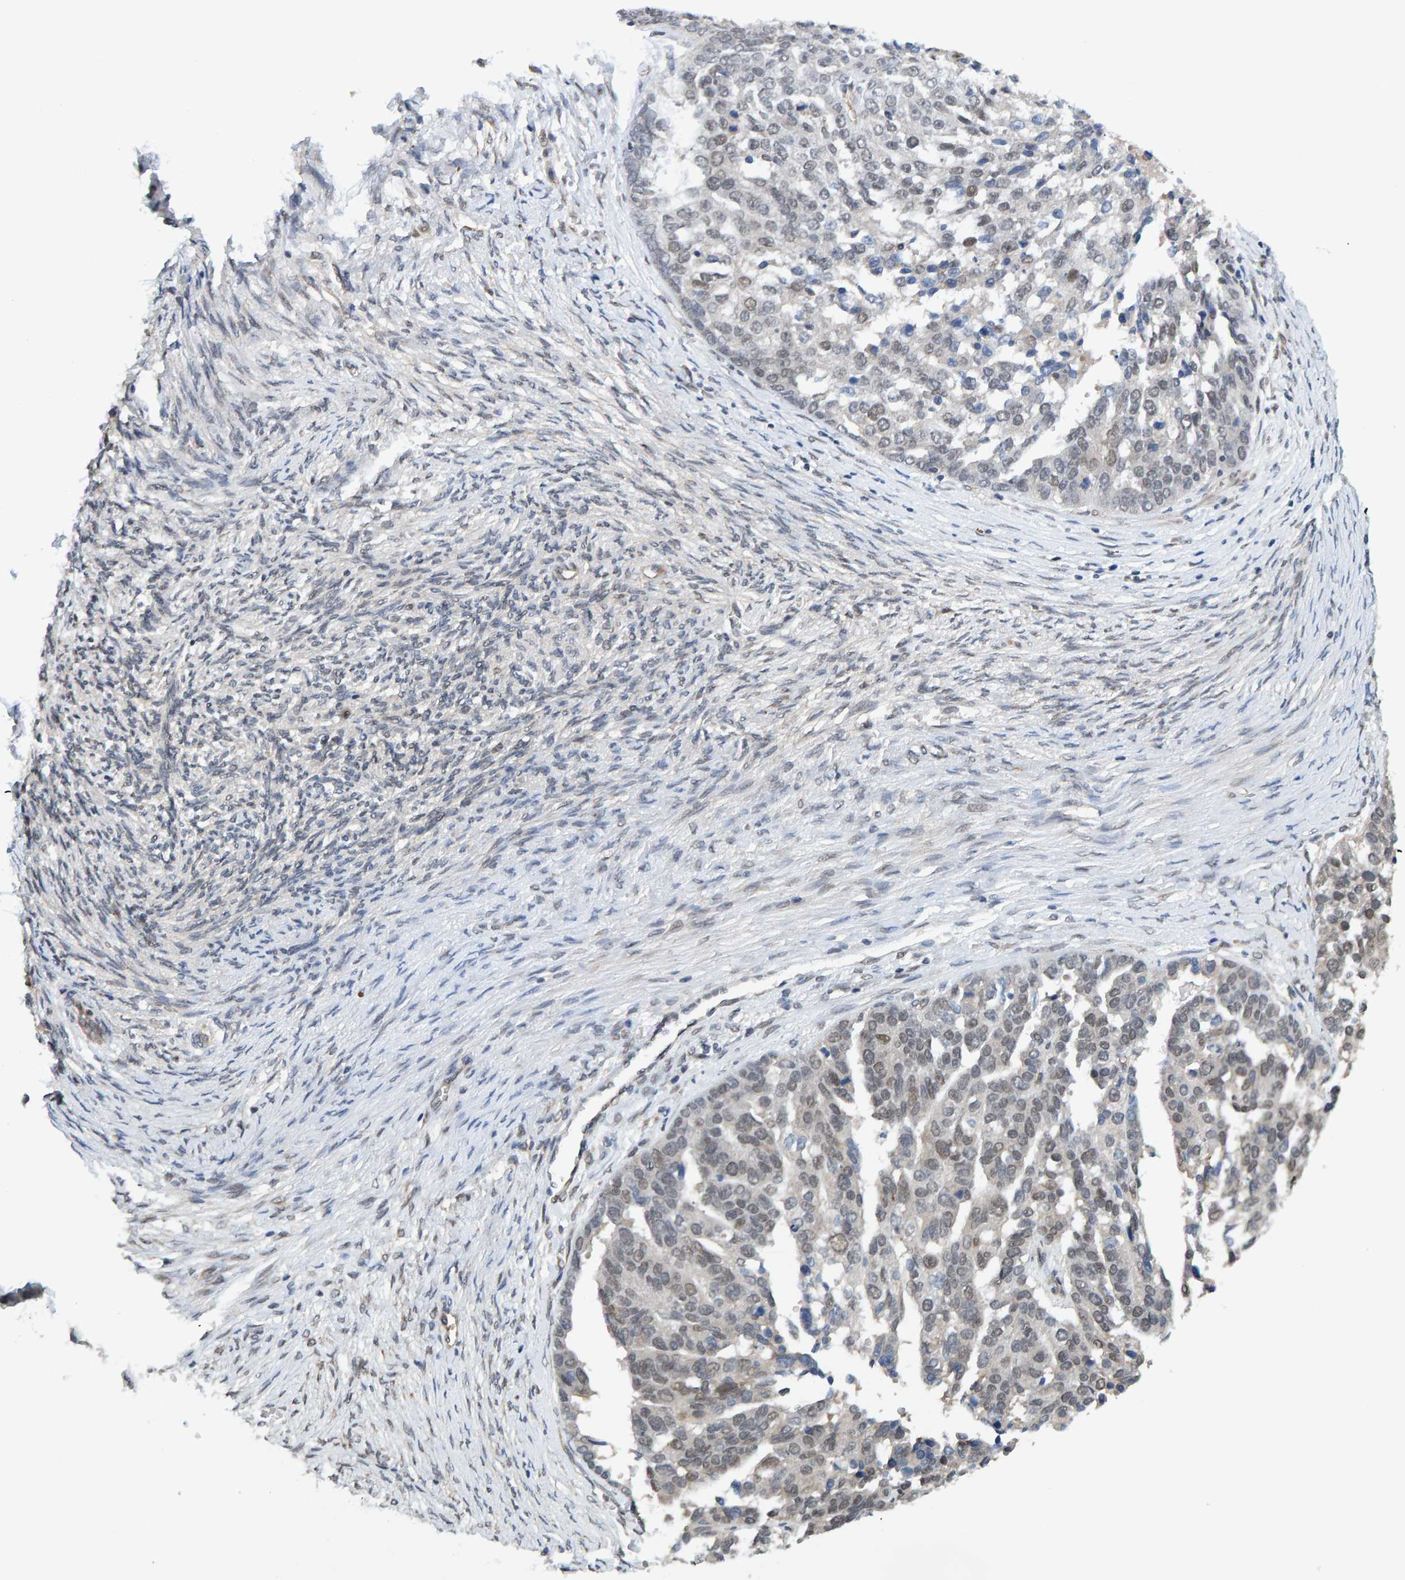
{"staining": {"intensity": "weak", "quantity": "<25%", "location": "nuclear"}, "tissue": "ovarian cancer", "cell_type": "Tumor cells", "image_type": "cancer", "snomed": [{"axis": "morphology", "description": "Cystadenocarcinoma, serous, NOS"}, {"axis": "topography", "description": "Ovary"}], "caption": "This is an immunohistochemistry (IHC) image of human ovarian cancer (serous cystadenocarcinoma). There is no staining in tumor cells.", "gene": "SCRN2", "patient": {"sex": "female", "age": 44}}